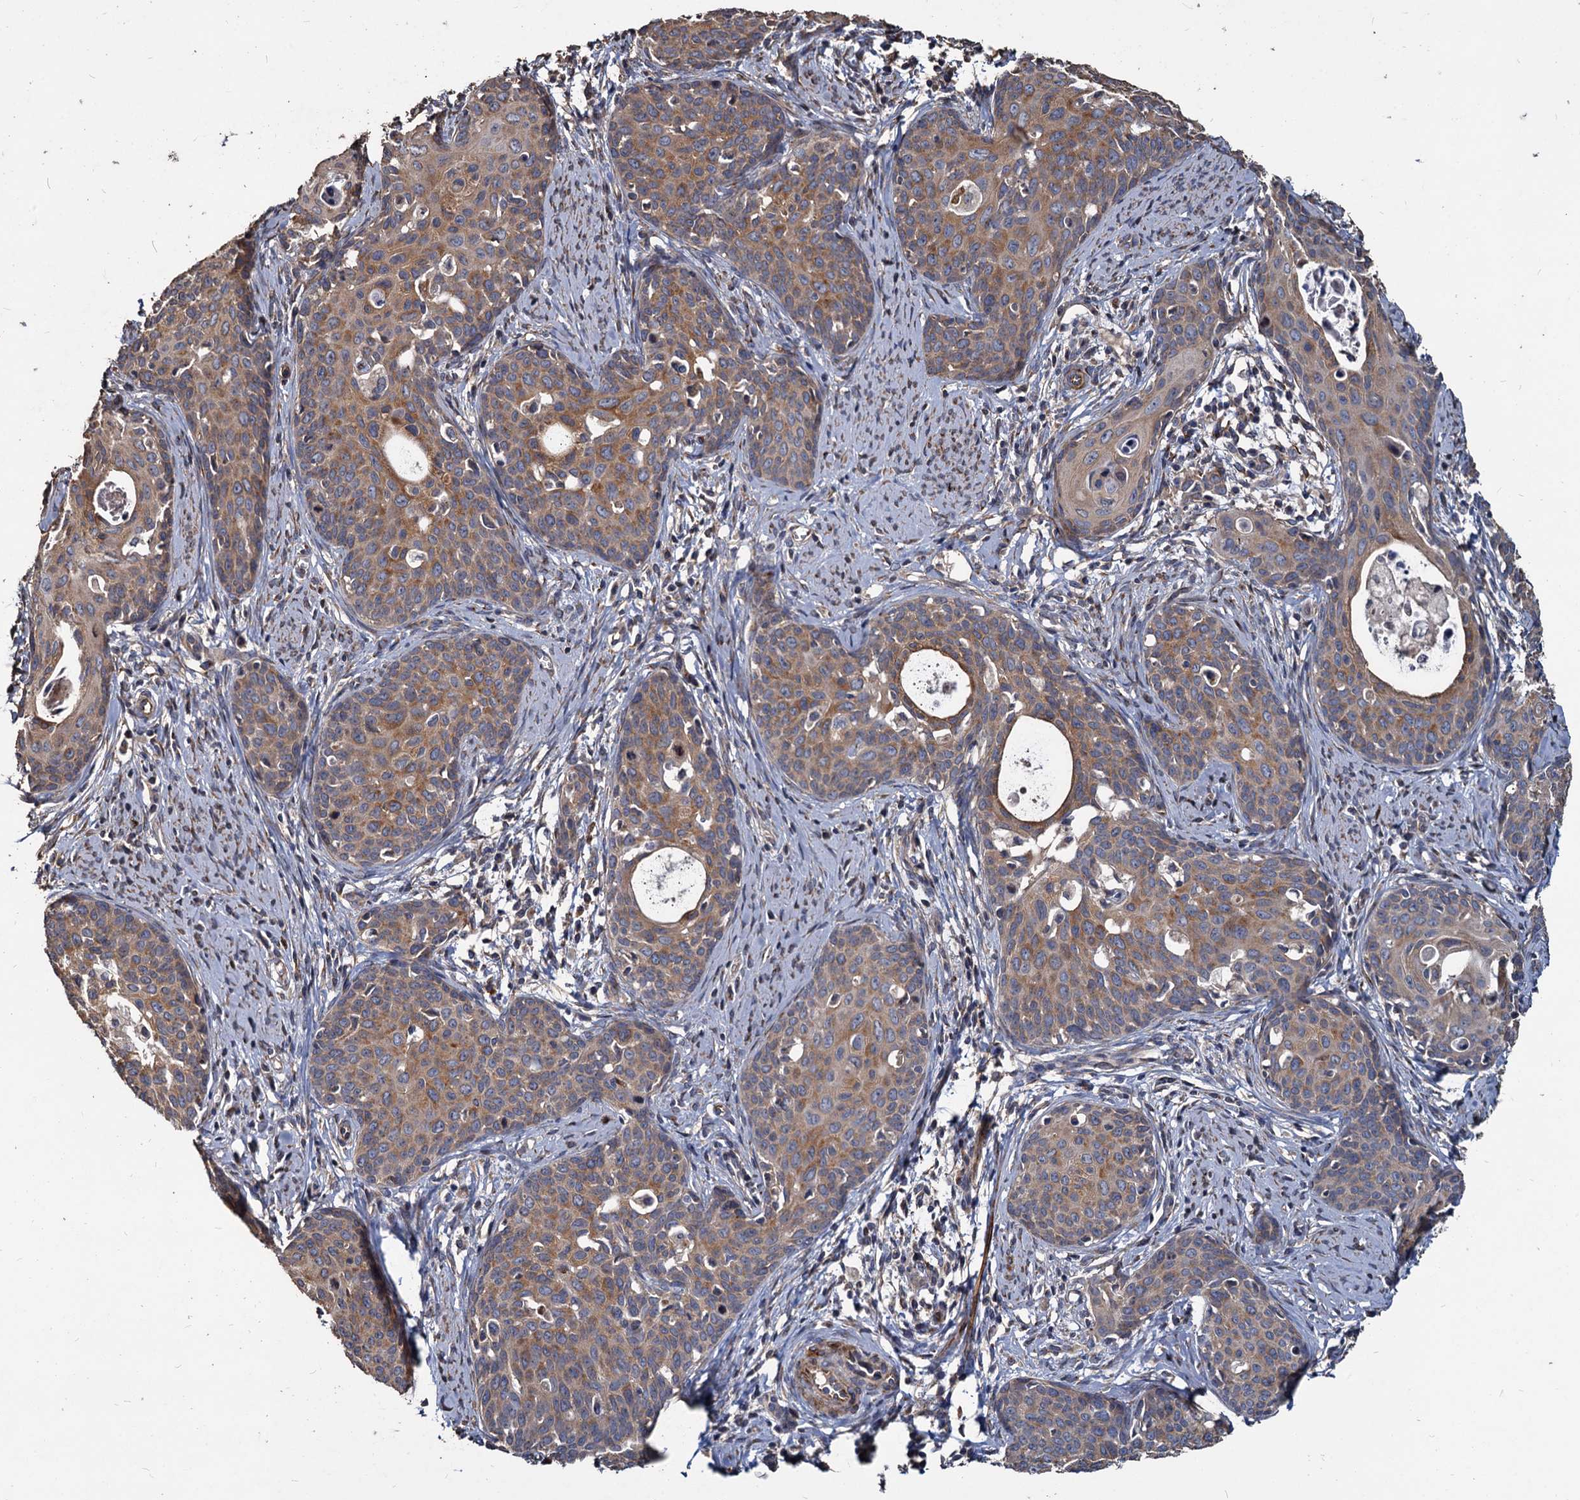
{"staining": {"intensity": "moderate", "quantity": ">75%", "location": "cytoplasmic/membranous"}, "tissue": "cervical cancer", "cell_type": "Tumor cells", "image_type": "cancer", "snomed": [{"axis": "morphology", "description": "Squamous cell carcinoma, NOS"}, {"axis": "topography", "description": "Cervix"}], "caption": "This is an image of immunohistochemistry staining of cervical cancer, which shows moderate expression in the cytoplasmic/membranous of tumor cells.", "gene": "DEPDC4", "patient": {"sex": "female", "age": 52}}